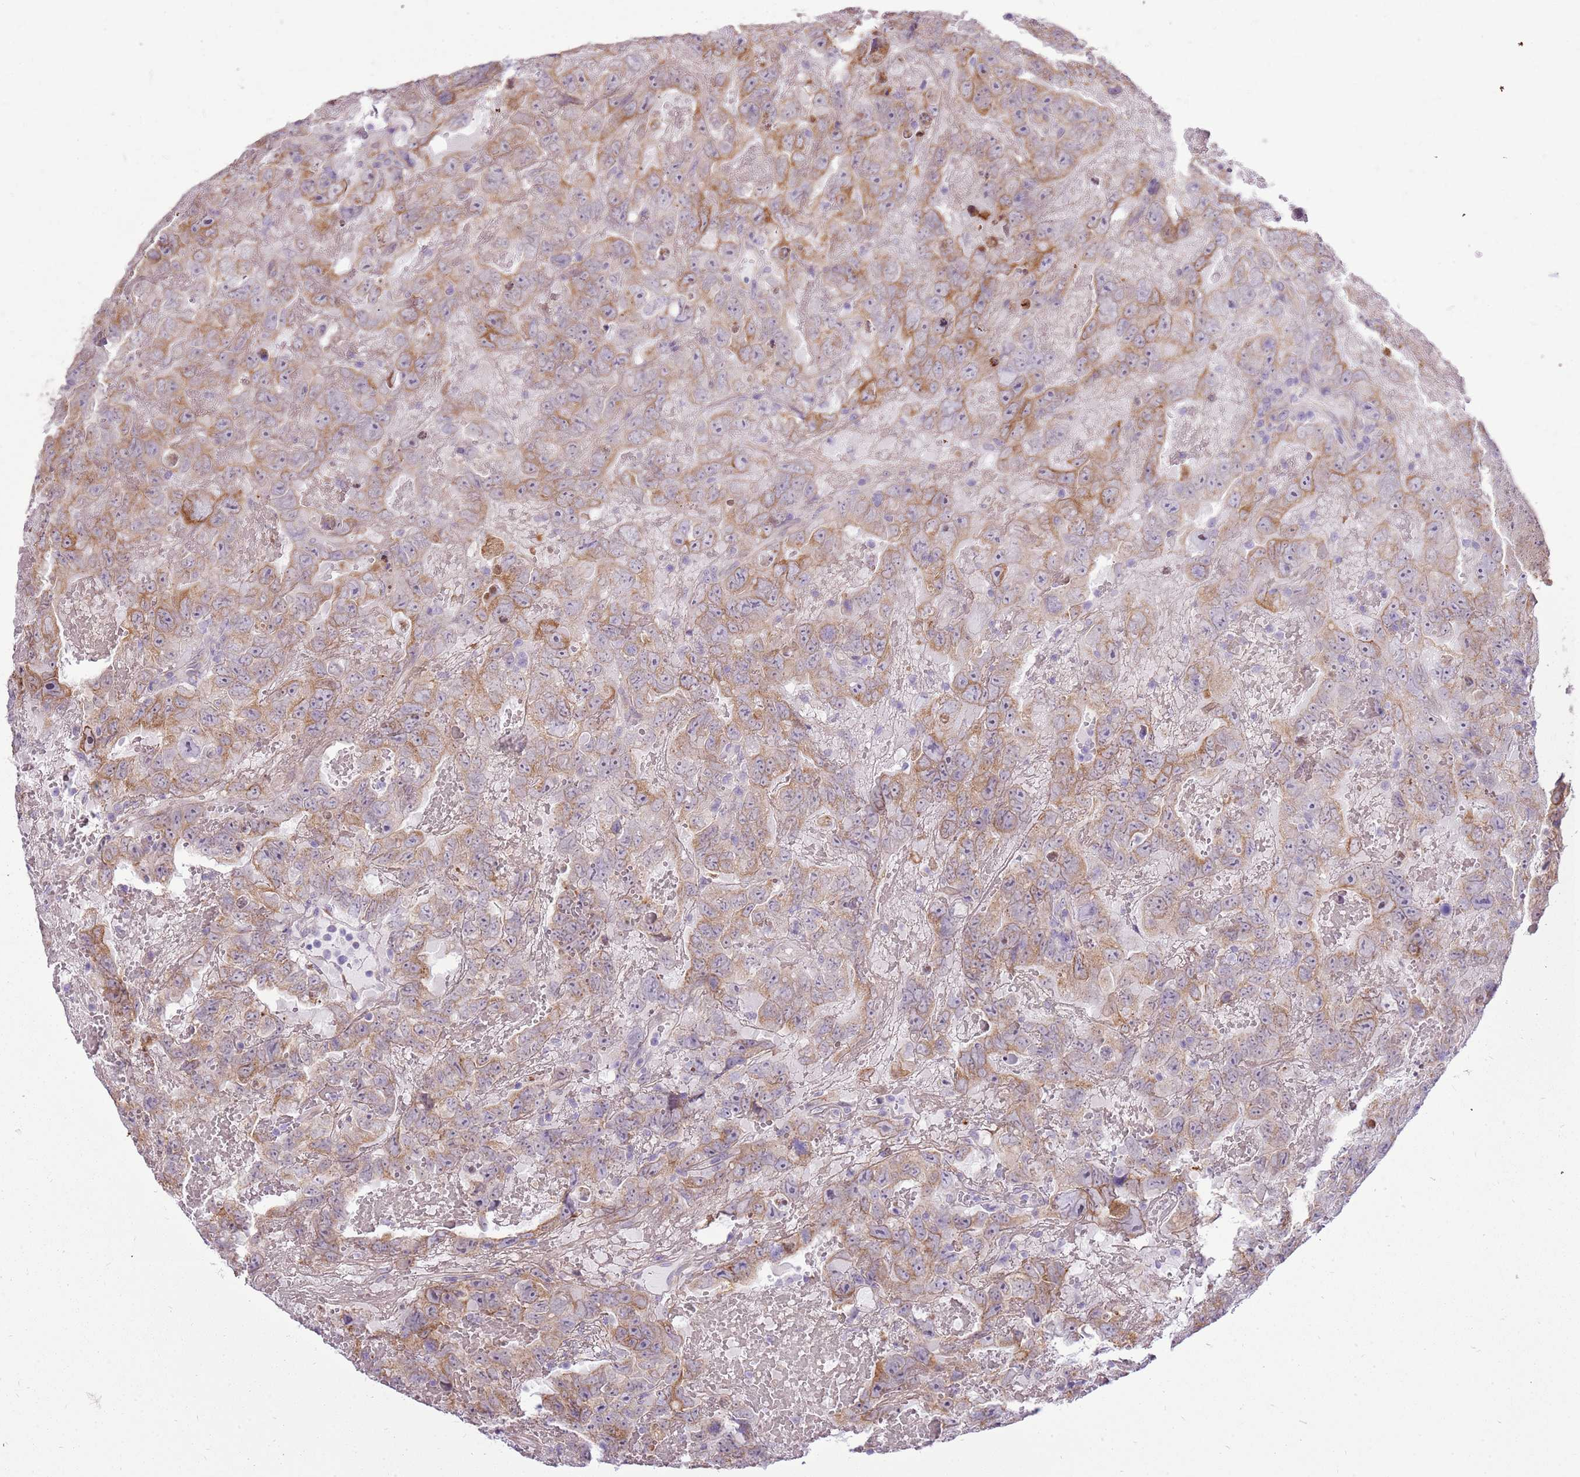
{"staining": {"intensity": "moderate", "quantity": ">75%", "location": "cytoplasmic/membranous"}, "tissue": "testis cancer", "cell_type": "Tumor cells", "image_type": "cancer", "snomed": [{"axis": "morphology", "description": "Carcinoma, Embryonal, NOS"}, {"axis": "topography", "description": "Testis"}], "caption": "An image of testis cancer (embryonal carcinoma) stained for a protein exhibits moderate cytoplasmic/membranous brown staining in tumor cells.", "gene": "UGGT2", "patient": {"sex": "male", "age": 45}}